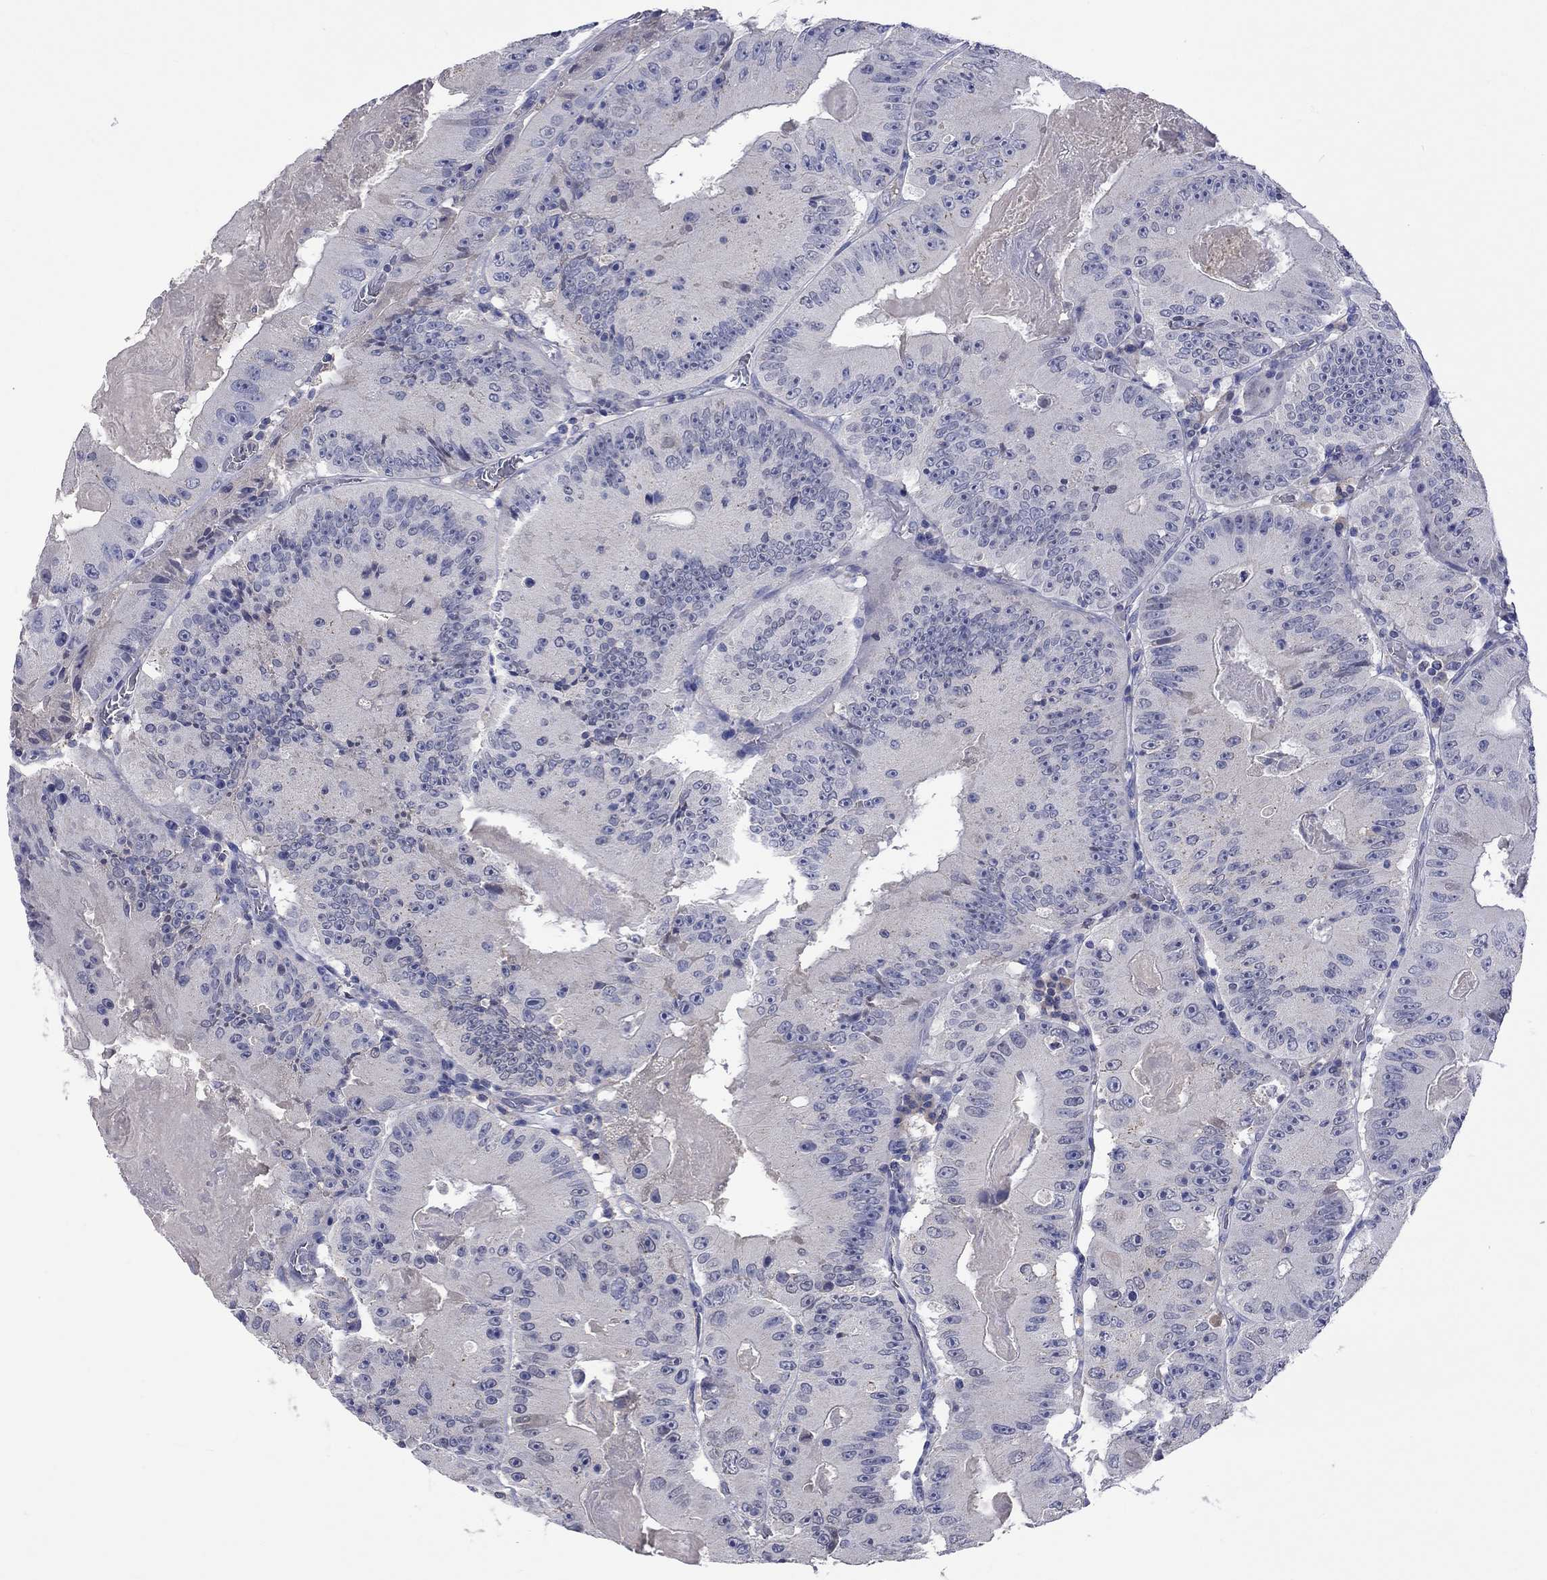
{"staining": {"intensity": "negative", "quantity": "none", "location": "none"}, "tissue": "colorectal cancer", "cell_type": "Tumor cells", "image_type": "cancer", "snomed": [{"axis": "morphology", "description": "Adenocarcinoma, NOS"}, {"axis": "topography", "description": "Colon"}], "caption": "Immunohistochemical staining of colorectal adenocarcinoma demonstrates no significant positivity in tumor cells. (Stains: DAB immunohistochemistry with hematoxylin counter stain, Microscopy: brightfield microscopy at high magnification).", "gene": "LRFN4", "patient": {"sex": "female", "age": 86}}